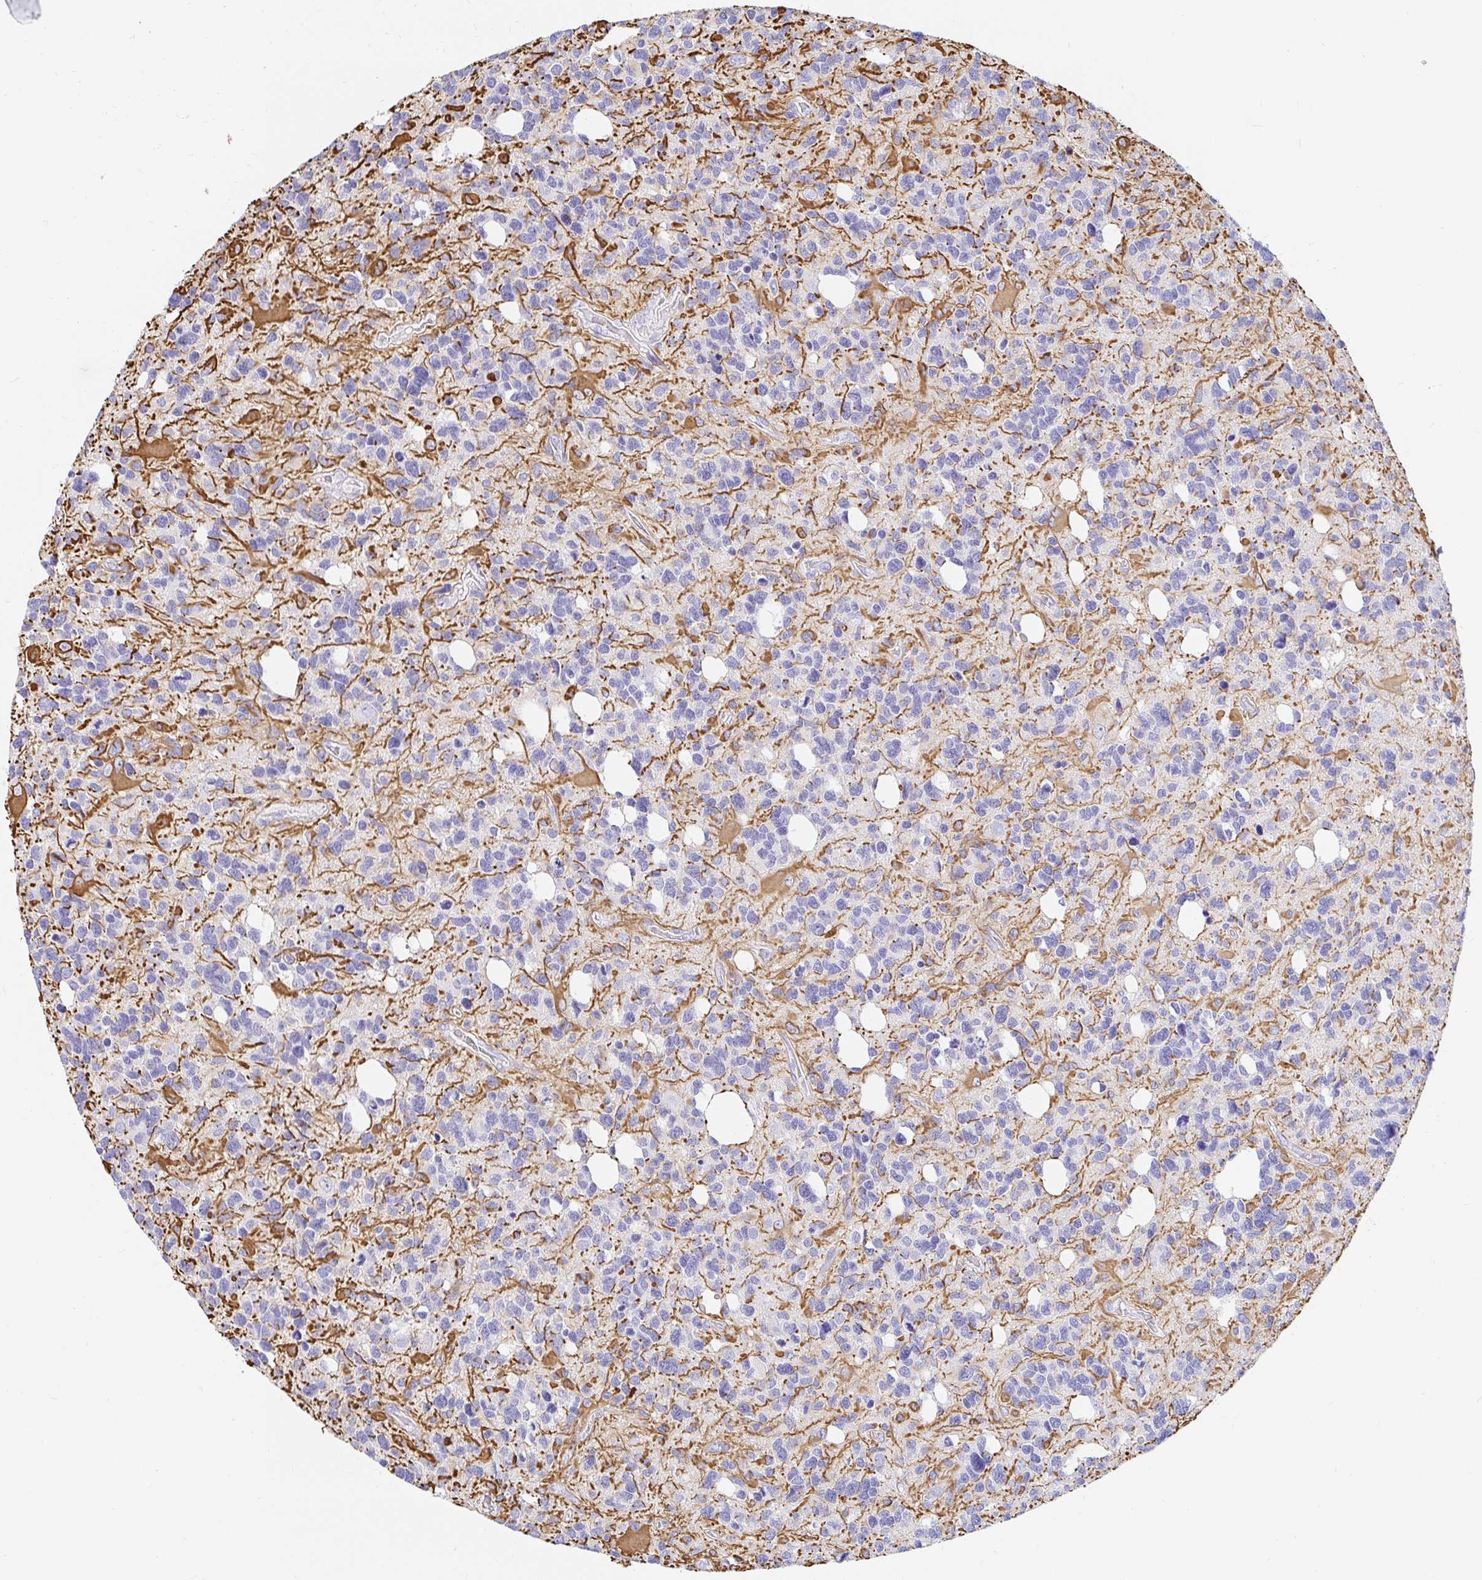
{"staining": {"intensity": "negative", "quantity": "none", "location": "none"}, "tissue": "glioma", "cell_type": "Tumor cells", "image_type": "cancer", "snomed": [{"axis": "morphology", "description": "Glioma, malignant, High grade"}, {"axis": "topography", "description": "Brain"}], "caption": "High magnification brightfield microscopy of glioma stained with DAB (brown) and counterstained with hematoxylin (blue): tumor cells show no significant expression.", "gene": "NR2E1", "patient": {"sex": "male", "age": 49}}